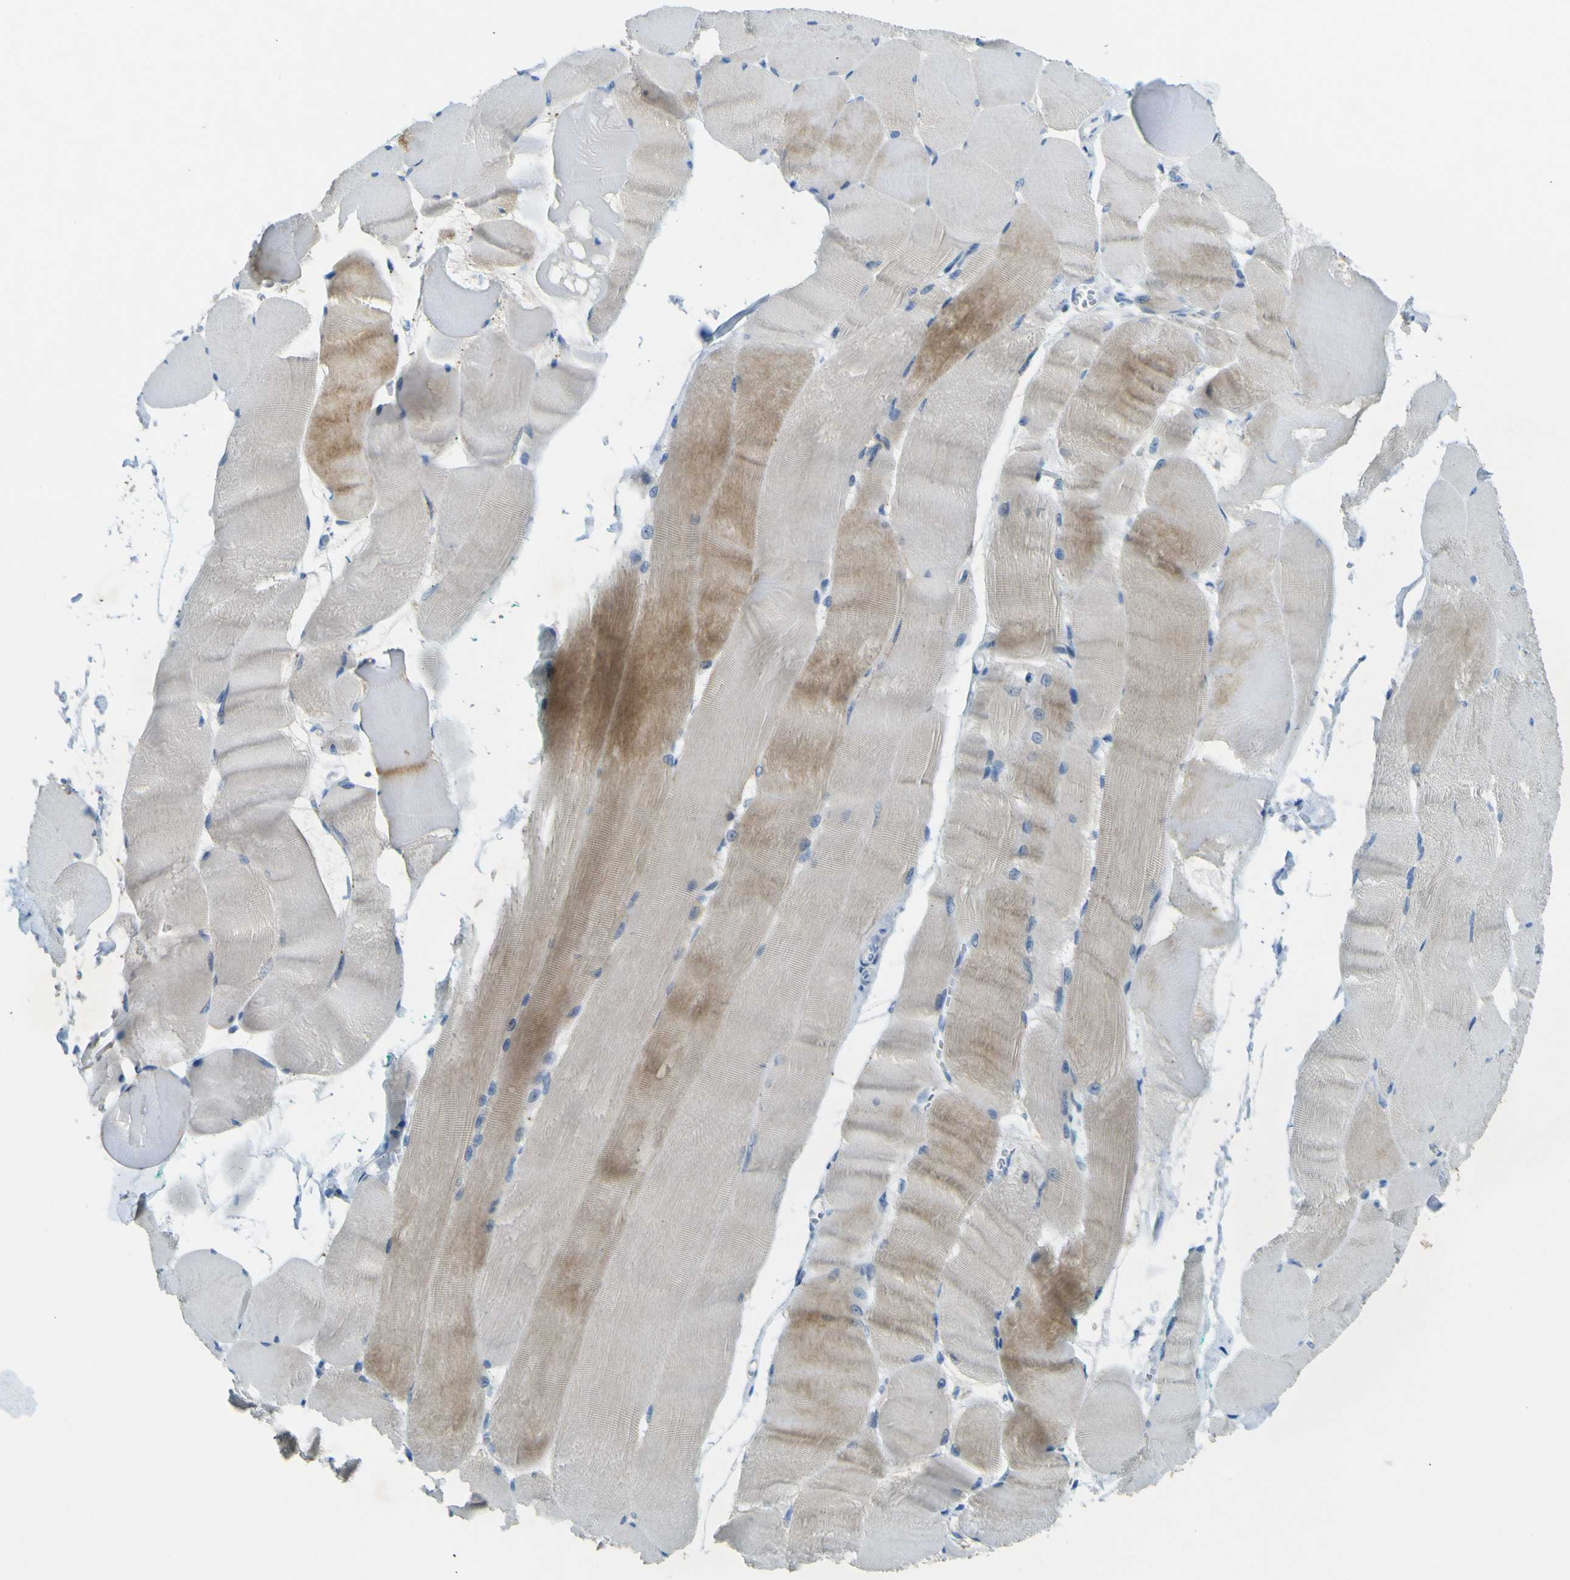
{"staining": {"intensity": "moderate", "quantity": "25%-75%", "location": "cytoplasmic/membranous"}, "tissue": "skeletal muscle", "cell_type": "Myocytes", "image_type": "normal", "snomed": [{"axis": "morphology", "description": "Normal tissue, NOS"}, {"axis": "morphology", "description": "Squamous cell carcinoma, NOS"}, {"axis": "topography", "description": "Skeletal muscle"}], "caption": "A photomicrograph showing moderate cytoplasmic/membranous positivity in about 25%-75% of myocytes in normal skeletal muscle, as visualized by brown immunohistochemical staining.", "gene": "SORCS1", "patient": {"sex": "male", "age": 51}}